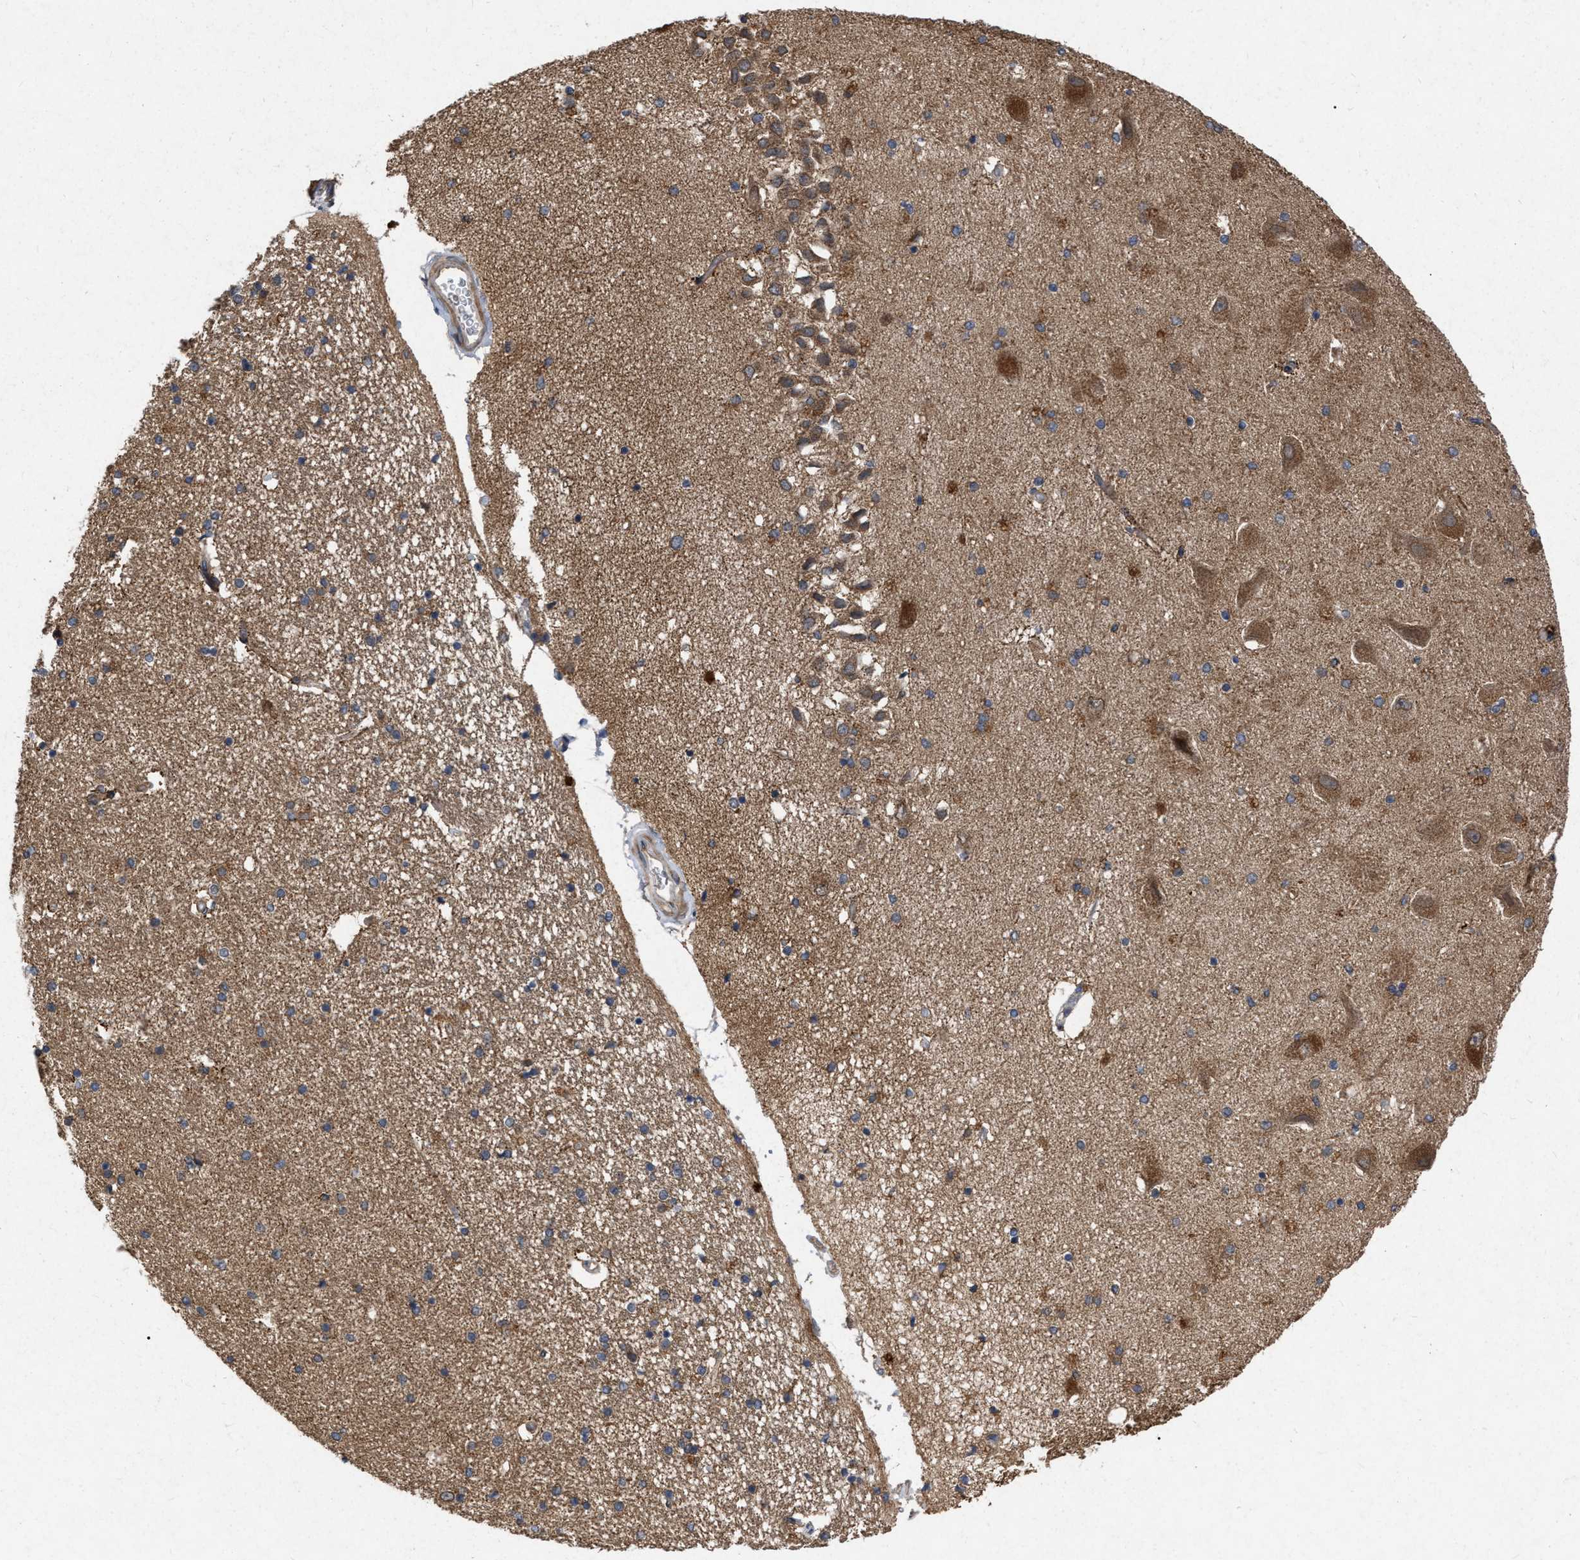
{"staining": {"intensity": "moderate", "quantity": "25%-75%", "location": "cytoplasmic/membranous"}, "tissue": "hippocampus", "cell_type": "Glial cells", "image_type": "normal", "snomed": [{"axis": "morphology", "description": "Normal tissue, NOS"}, {"axis": "topography", "description": "Hippocampus"}], "caption": "Protein staining by immunohistochemistry displays moderate cytoplasmic/membranous staining in approximately 25%-75% of glial cells in unremarkable hippocampus.", "gene": "CDKN2C", "patient": {"sex": "female", "age": 54}}